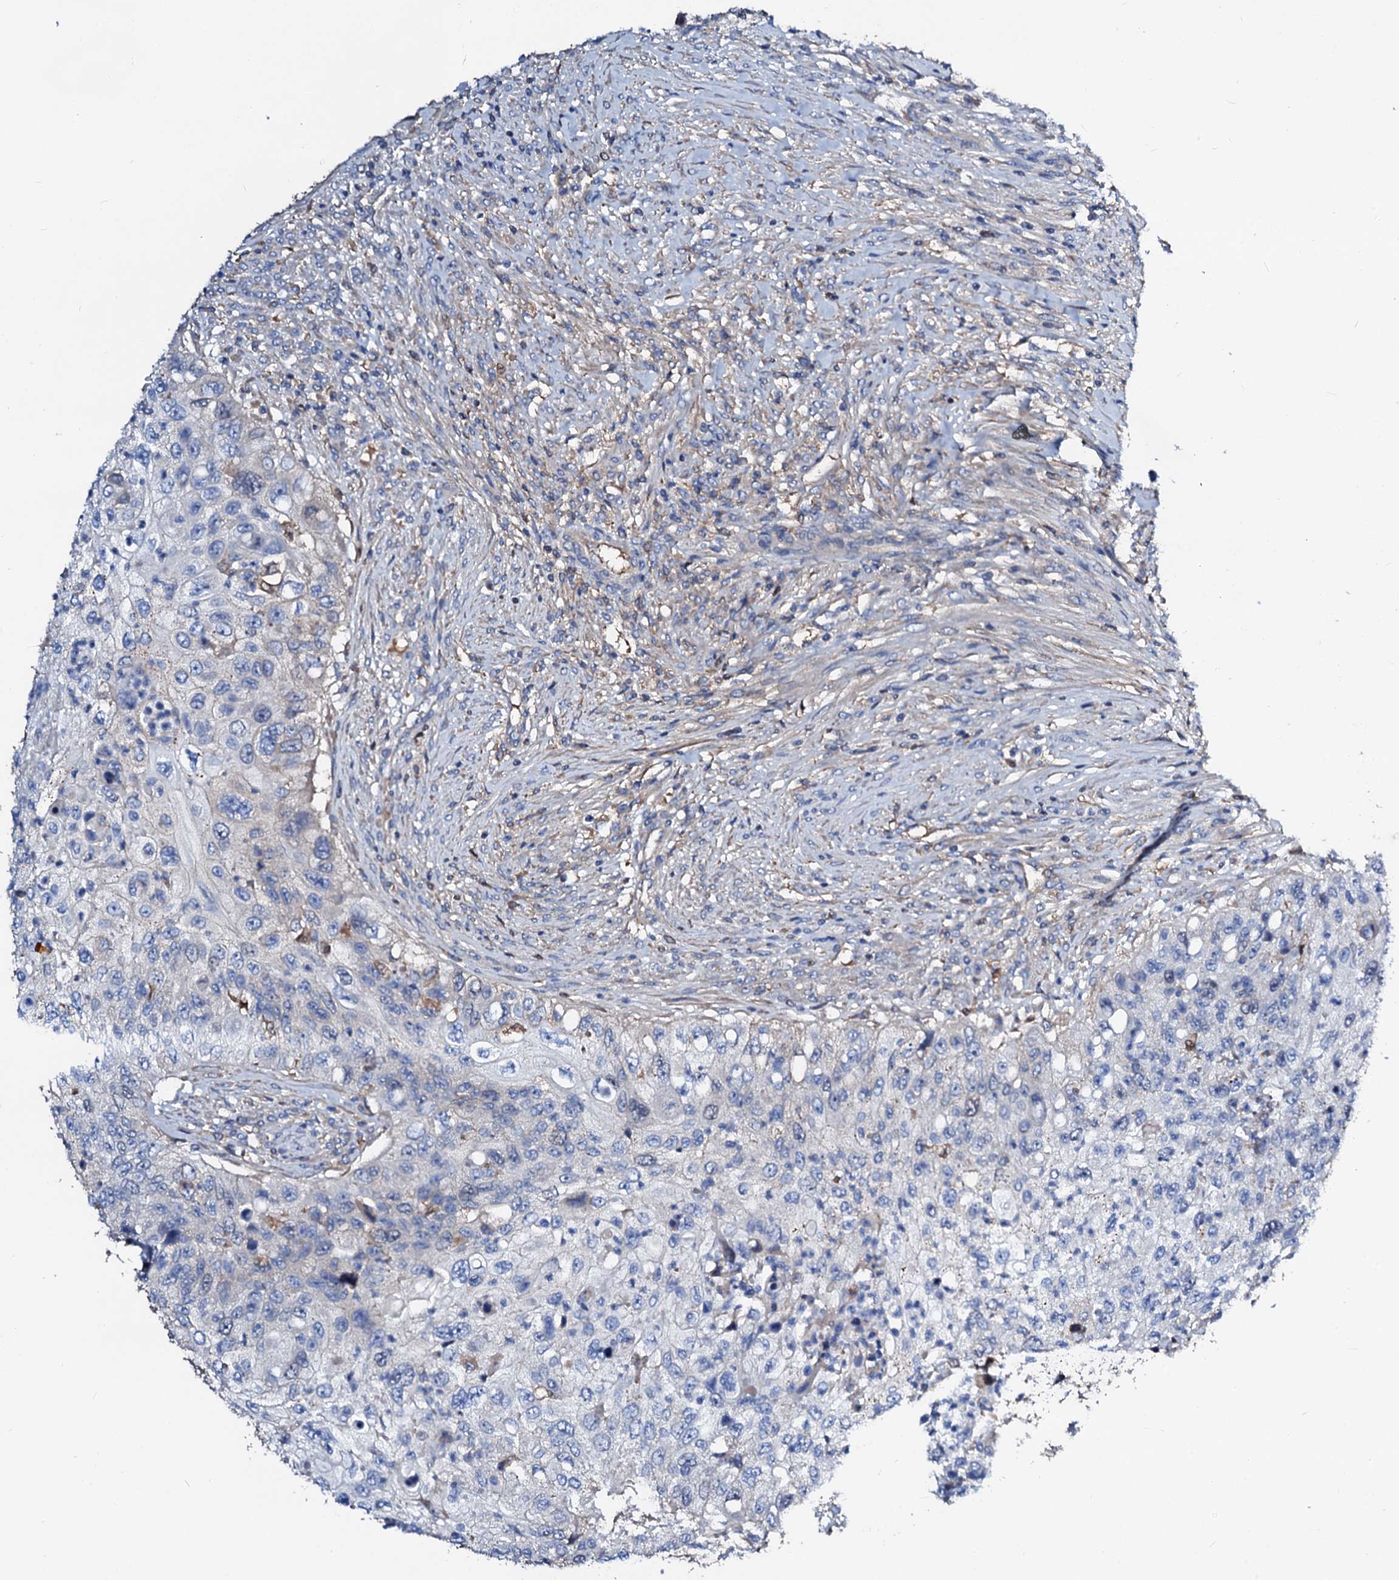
{"staining": {"intensity": "negative", "quantity": "none", "location": "none"}, "tissue": "urothelial cancer", "cell_type": "Tumor cells", "image_type": "cancer", "snomed": [{"axis": "morphology", "description": "Urothelial carcinoma, High grade"}, {"axis": "topography", "description": "Urinary bladder"}], "caption": "There is no significant expression in tumor cells of urothelial cancer.", "gene": "CSKMT", "patient": {"sex": "female", "age": 60}}